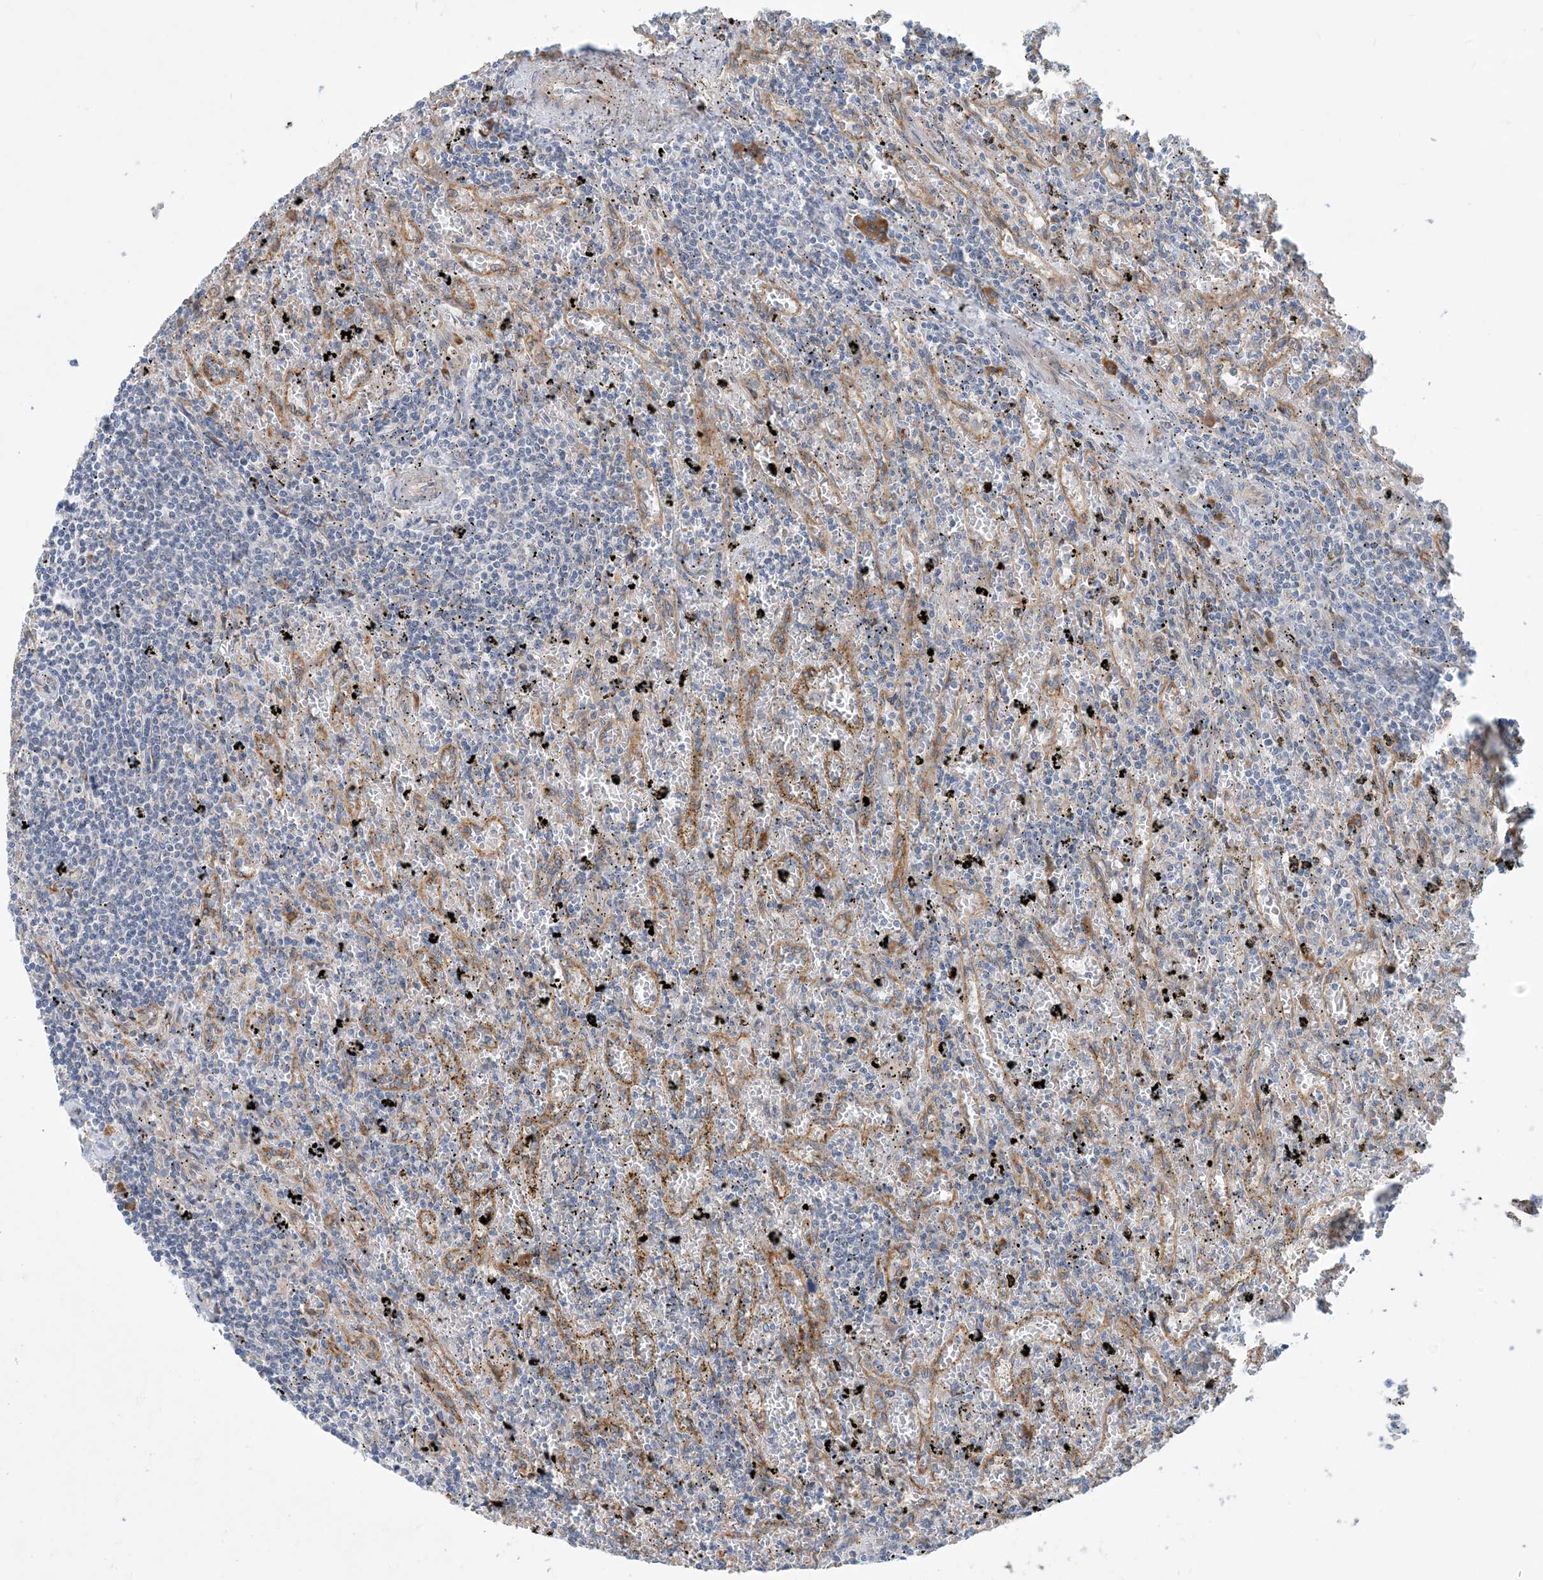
{"staining": {"intensity": "negative", "quantity": "none", "location": "none"}, "tissue": "lymphoma", "cell_type": "Tumor cells", "image_type": "cancer", "snomed": [{"axis": "morphology", "description": "Malignant lymphoma, non-Hodgkin's type, Low grade"}, {"axis": "topography", "description": "Spleen"}], "caption": "Protein analysis of lymphoma demonstrates no significant staining in tumor cells.", "gene": "PHOSPHO2", "patient": {"sex": "male", "age": 76}}